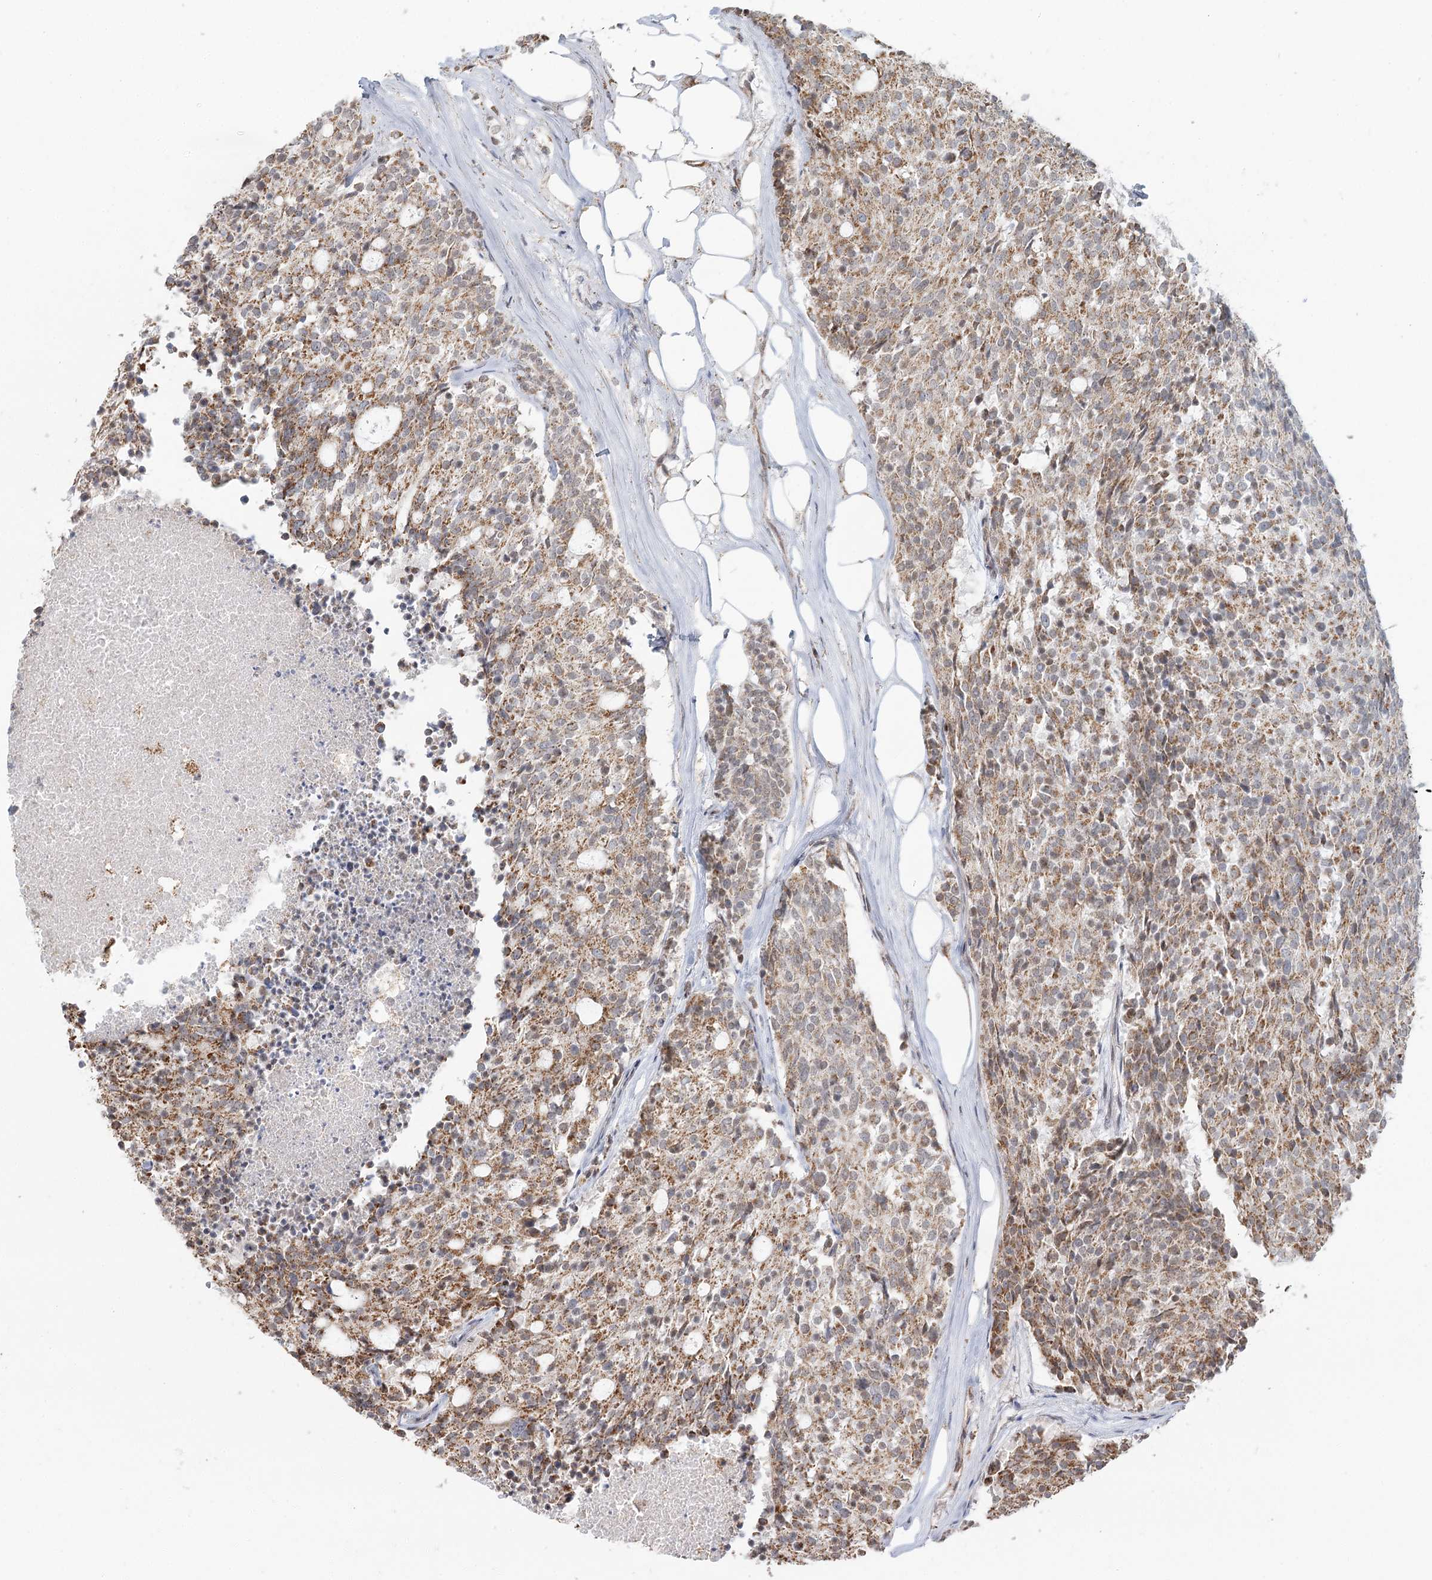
{"staining": {"intensity": "moderate", "quantity": ">75%", "location": "cytoplasmic/membranous"}, "tissue": "carcinoid", "cell_type": "Tumor cells", "image_type": "cancer", "snomed": [{"axis": "morphology", "description": "Carcinoid, malignant, NOS"}, {"axis": "topography", "description": "Pancreas"}], "caption": "This is a micrograph of IHC staining of malignant carcinoid, which shows moderate staining in the cytoplasmic/membranous of tumor cells.", "gene": "LACTB", "patient": {"sex": "female", "age": 54}}